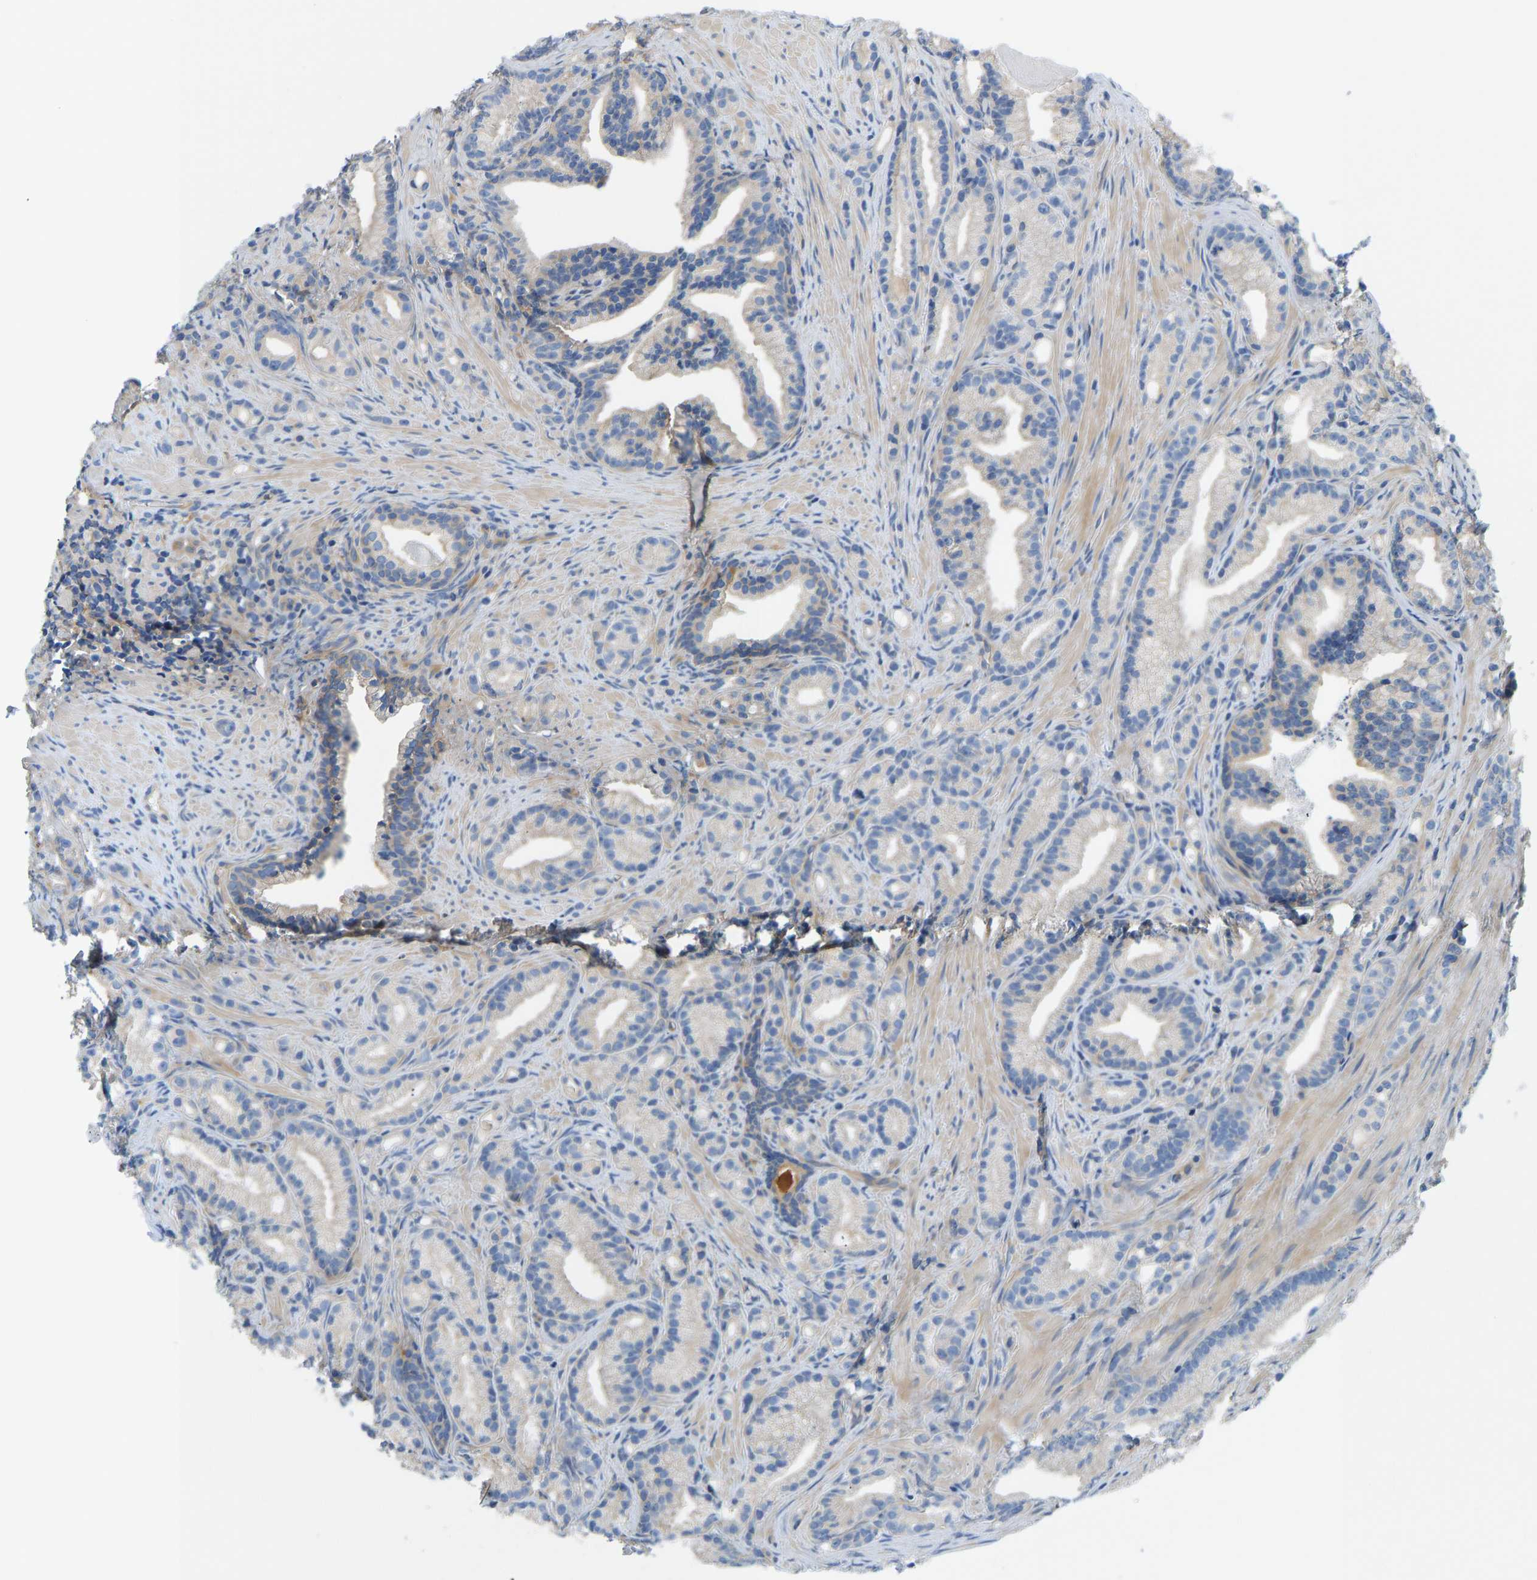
{"staining": {"intensity": "negative", "quantity": "none", "location": "none"}, "tissue": "prostate cancer", "cell_type": "Tumor cells", "image_type": "cancer", "snomed": [{"axis": "morphology", "description": "Adenocarcinoma, Low grade"}, {"axis": "topography", "description": "Prostate"}], "caption": "This is an immunohistochemistry (IHC) photomicrograph of human prostate cancer (adenocarcinoma (low-grade)). There is no staining in tumor cells.", "gene": "CHAD", "patient": {"sex": "male", "age": 89}}